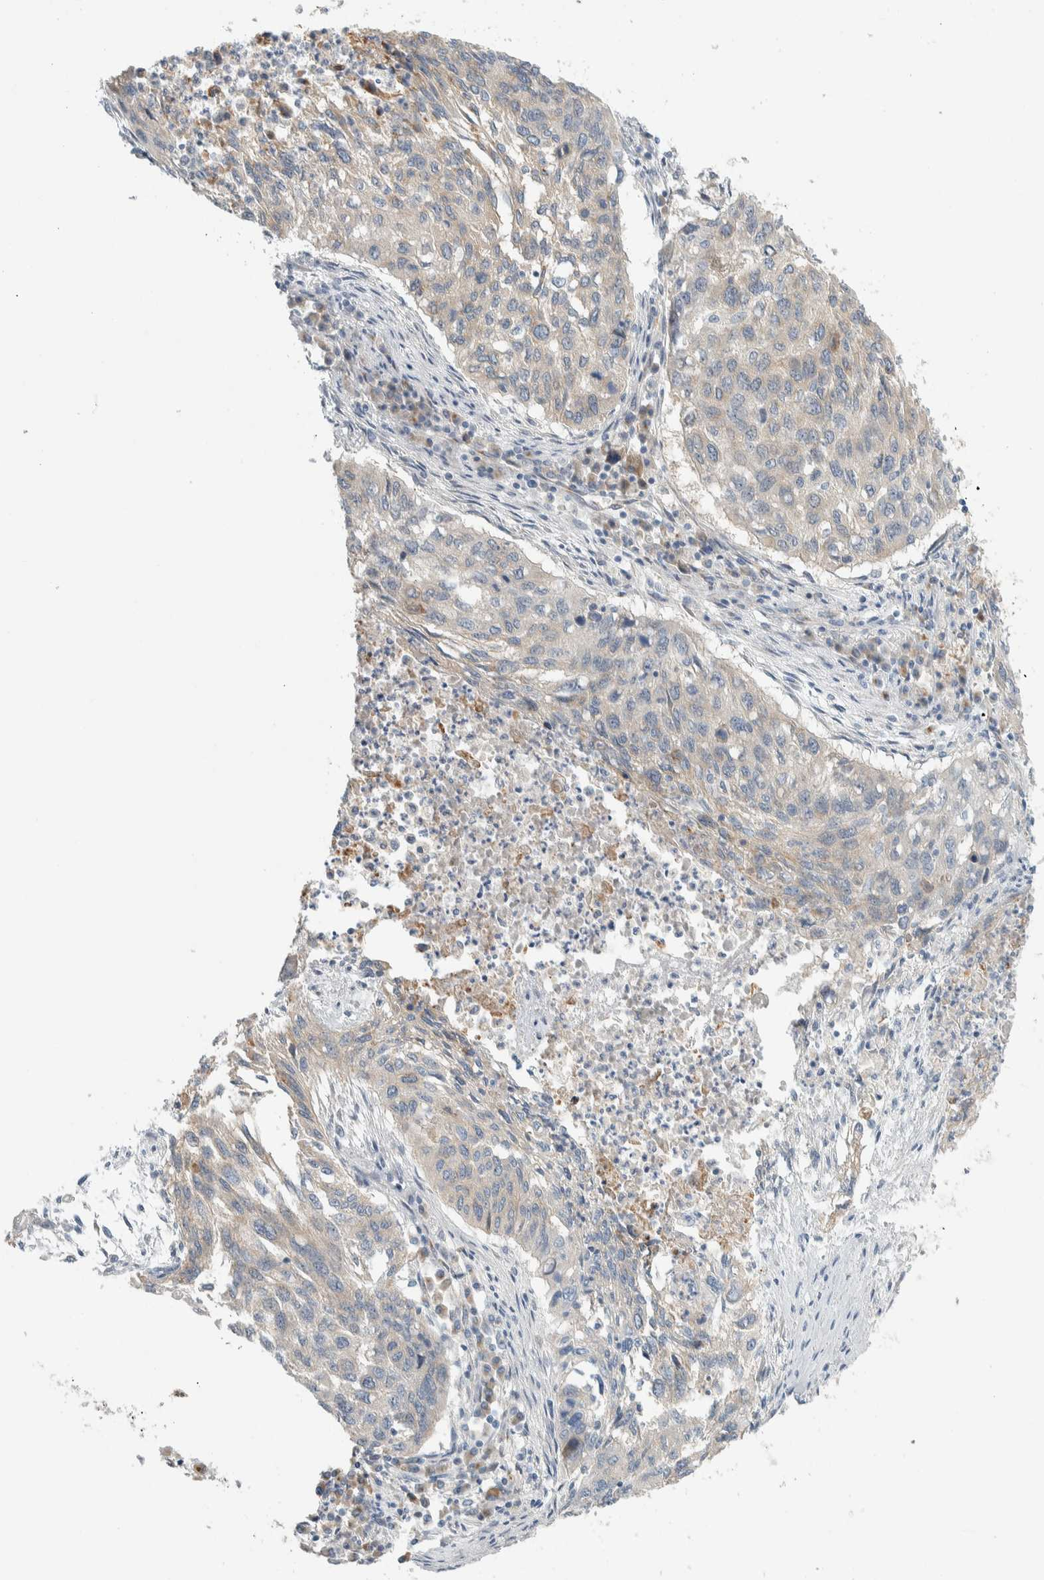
{"staining": {"intensity": "negative", "quantity": "none", "location": "none"}, "tissue": "lung cancer", "cell_type": "Tumor cells", "image_type": "cancer", "snomed": [{"axis": "morphology", "description": "Squamous cell carcinoma, NOS"}, {"axis": "topography", "description": "Lung"}], "caption": "There is no significant staining in tumor cells of lung cancer.", "gene": "TMEM184B", "patient": {"sex": "female", "age": 63}}